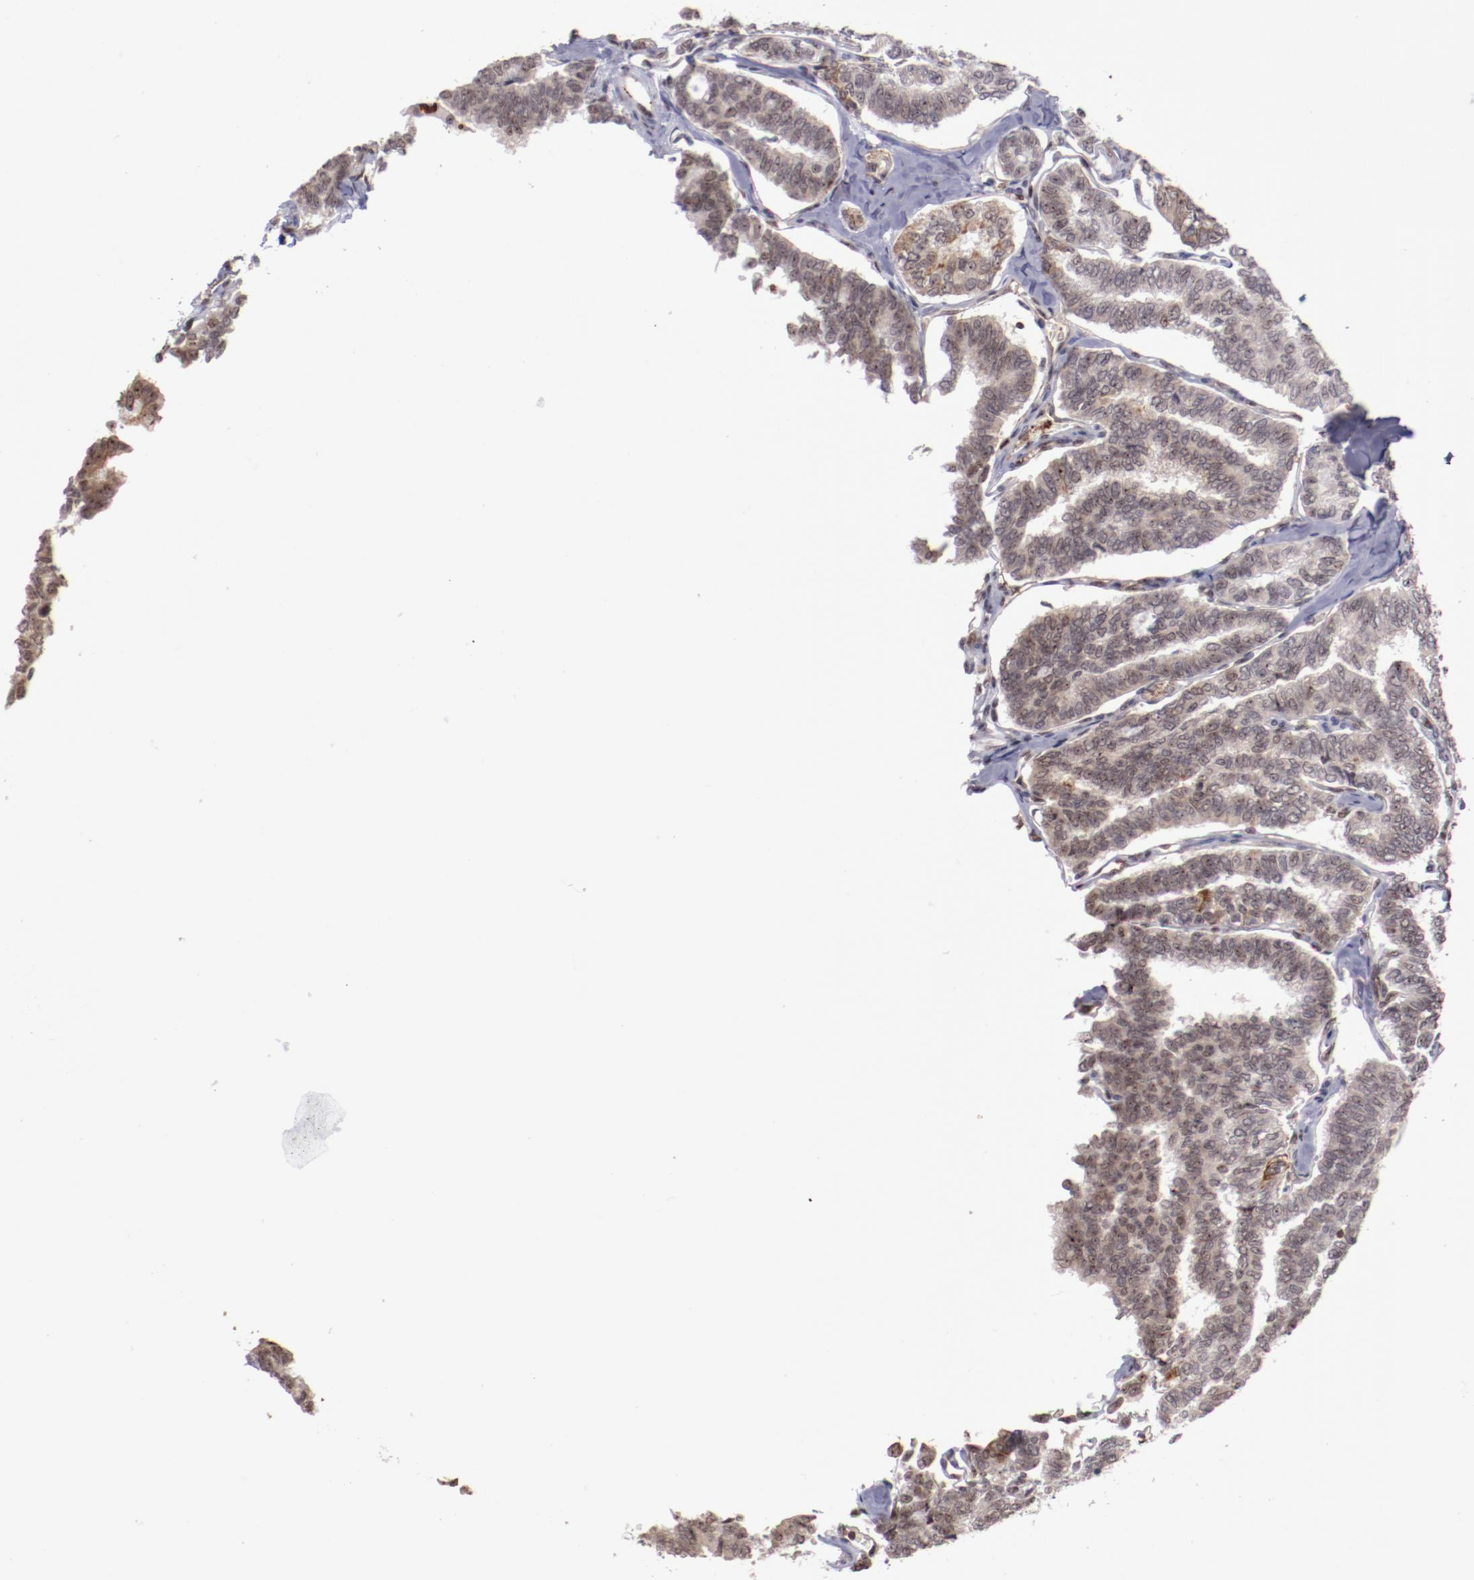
{"staining": {"intensity": "moderate", "quantity": "<25%", "location": "cytoplasmic/membranous"}, "tissue": "thyroid cancer", "cell_type": "Tumor cells", "image_type": "cancer", "snomed": [{"axis": "morphology", "description": "Papillary adenocarcinoma, NOS"}, {"axis": "topography", "description": "Thyroid gland"}], "caption": "Thyroid papillary adenocarcinoma stained with immunohistochemistry reveals moderate cytoplasmic/membranous staining in about <25% of tumor cells.", "gene": "DDX24", "patient": {"sex": "female", "age": 35}}